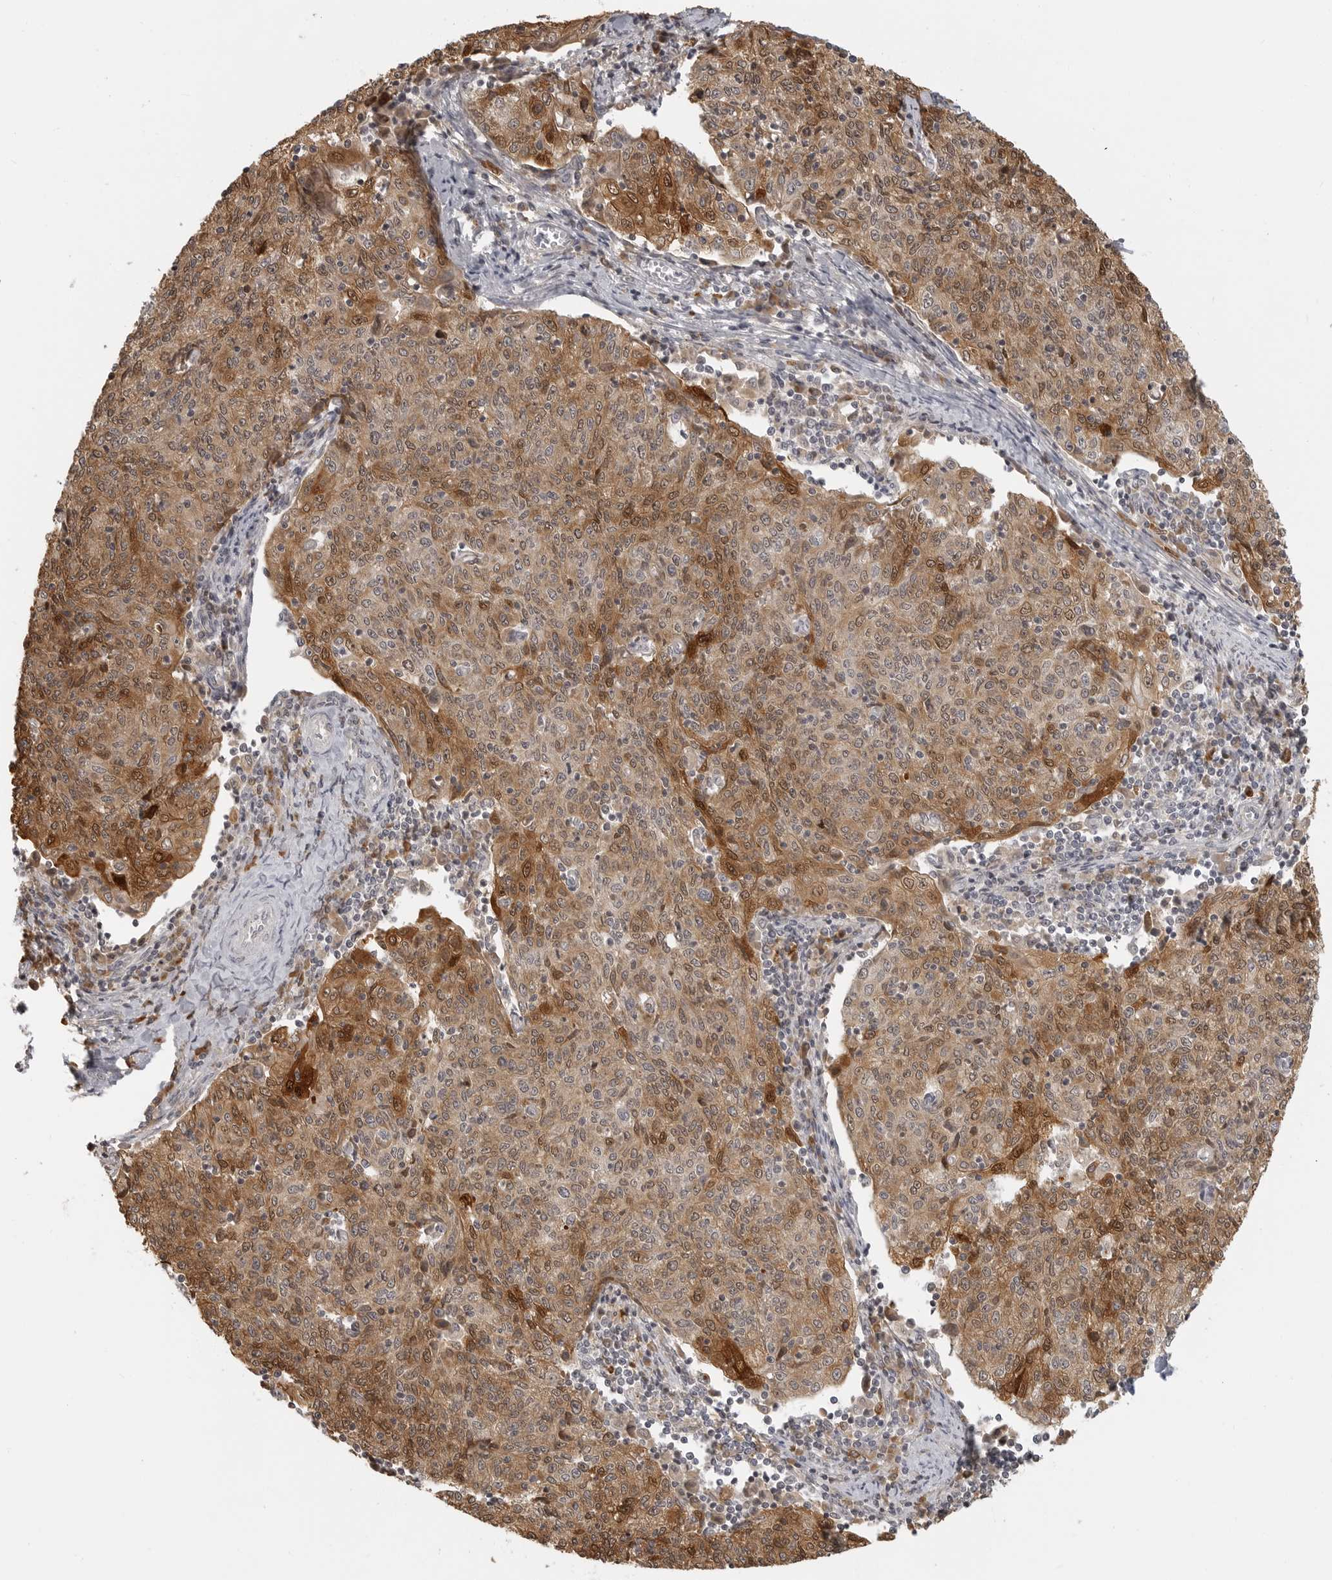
{"staining": {"intensity": "moderate", "quantity": ">75%", "location": "cytoplasmic/membranous"}, "tissue": "cervical cancer", "cell_type": "Tumor cells", "image_type": "cancer", "snomed": [{"axis": "morphology", "description": "Squamous cell carcinoma, NOS"}, {"axis": "topography", "description": "Cervix"}], "caption": "Moderate cytoplasmic/membranous protein positivity is appreciated in about >75% of tumor cells in cervical cancer (squamous cell carcinoma). The staining was performed using DAB to visualize the protein expression in brown, while the nuclei were stained in blue with hematoxylin (Magnification: 20x).", "gene": "IDO1", "patient": {"sex": "female", "age": 48}}